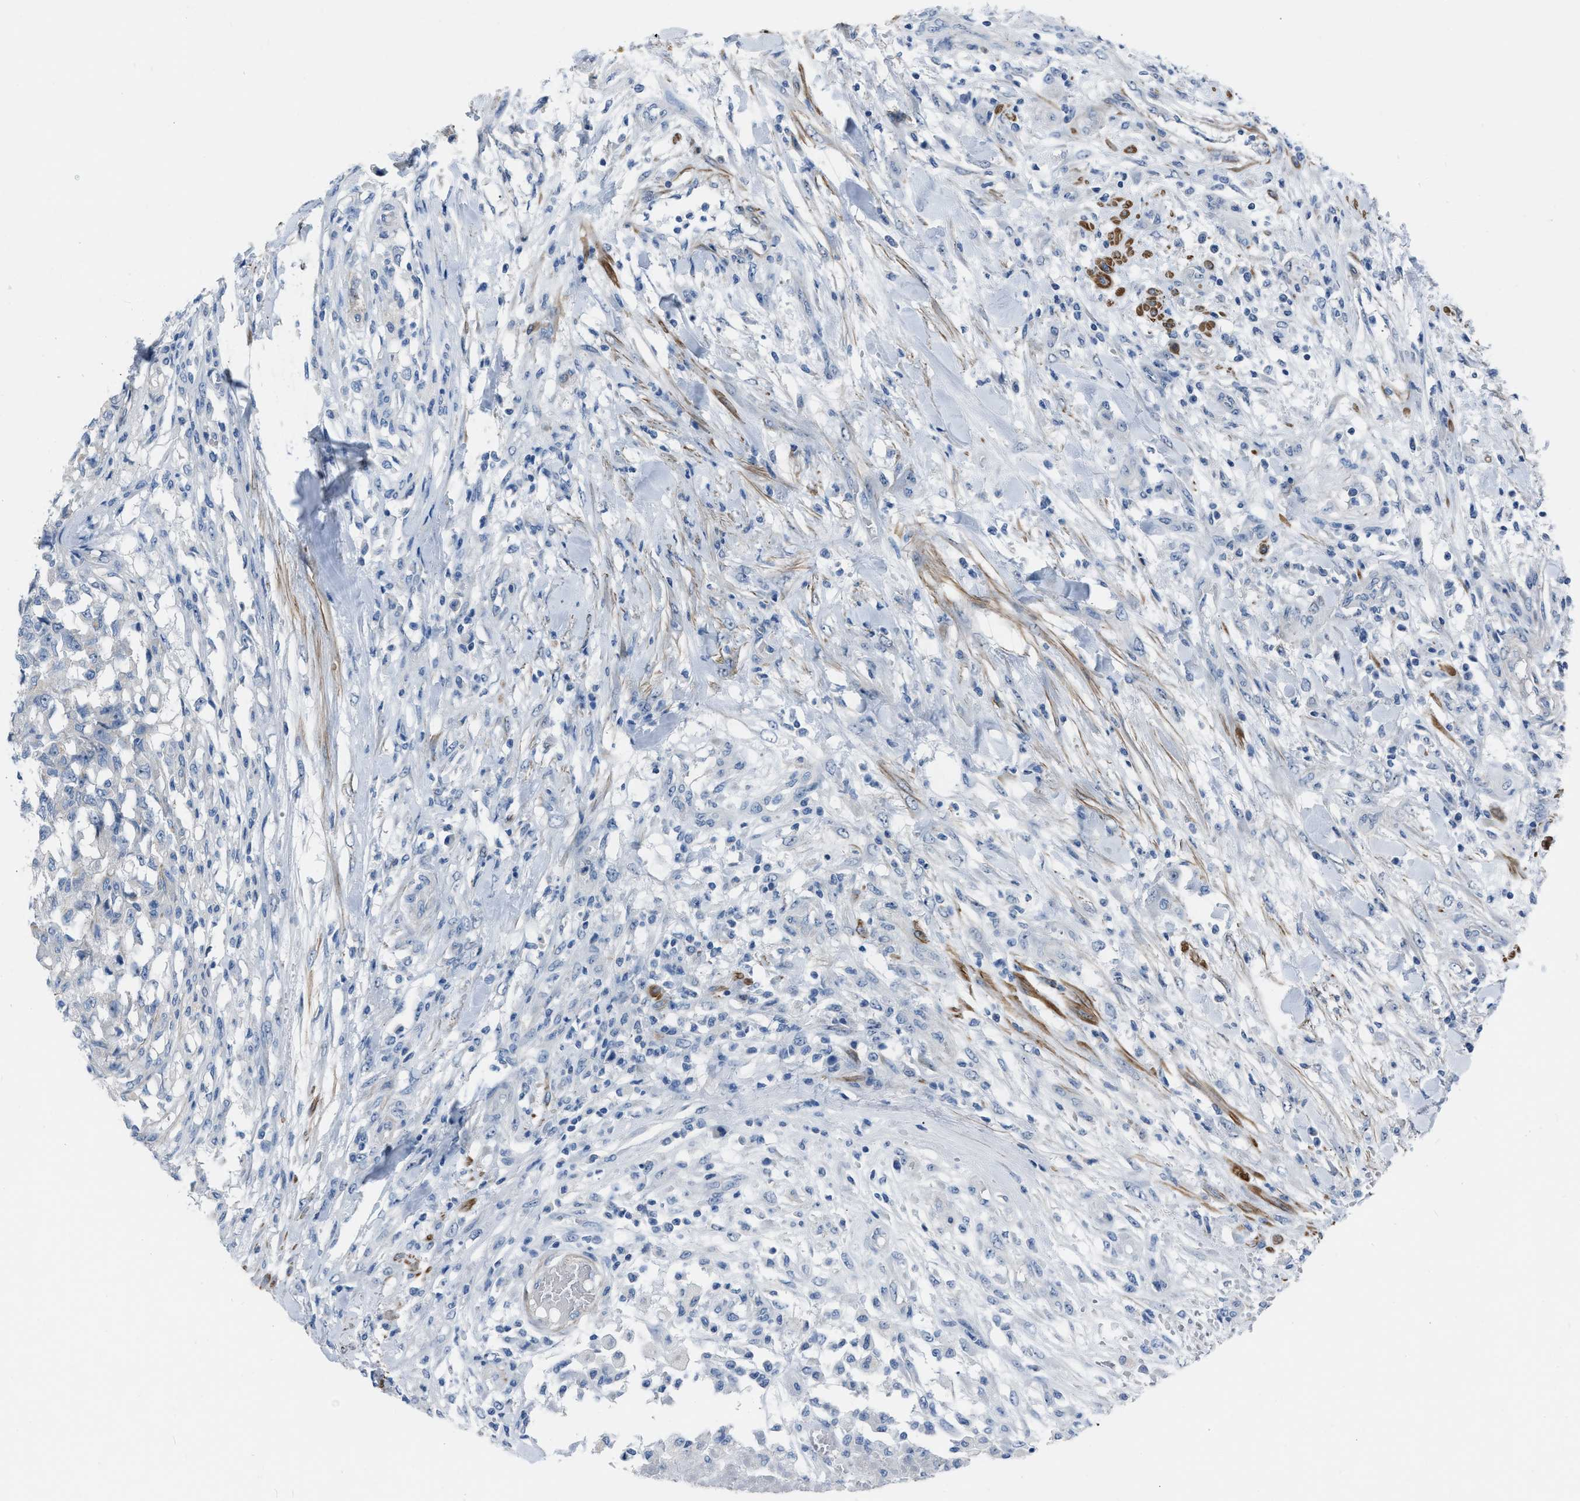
{"staining": {"intensity": "negative", "quantity": "none", "location": "none"}, "tissue": "testis cancer", "cell_type": "Tumor cells", "image_type": "cancer", "snomed": [{"axis": "morphology", "description": "Seminoma, NOS"}, {"axis": "topography", "description": "Testis"}], "caption": "Photomicrograph shows no significant protein positivity in tumor cells of testis cancer (seminoma). (Stains: DAB IHC with hematoxylin counter stain, Microscopy: brightfield microscopy at high magnification).", "gene": "SPATC1L", "patient": {"sex": "male", "age": 59}}